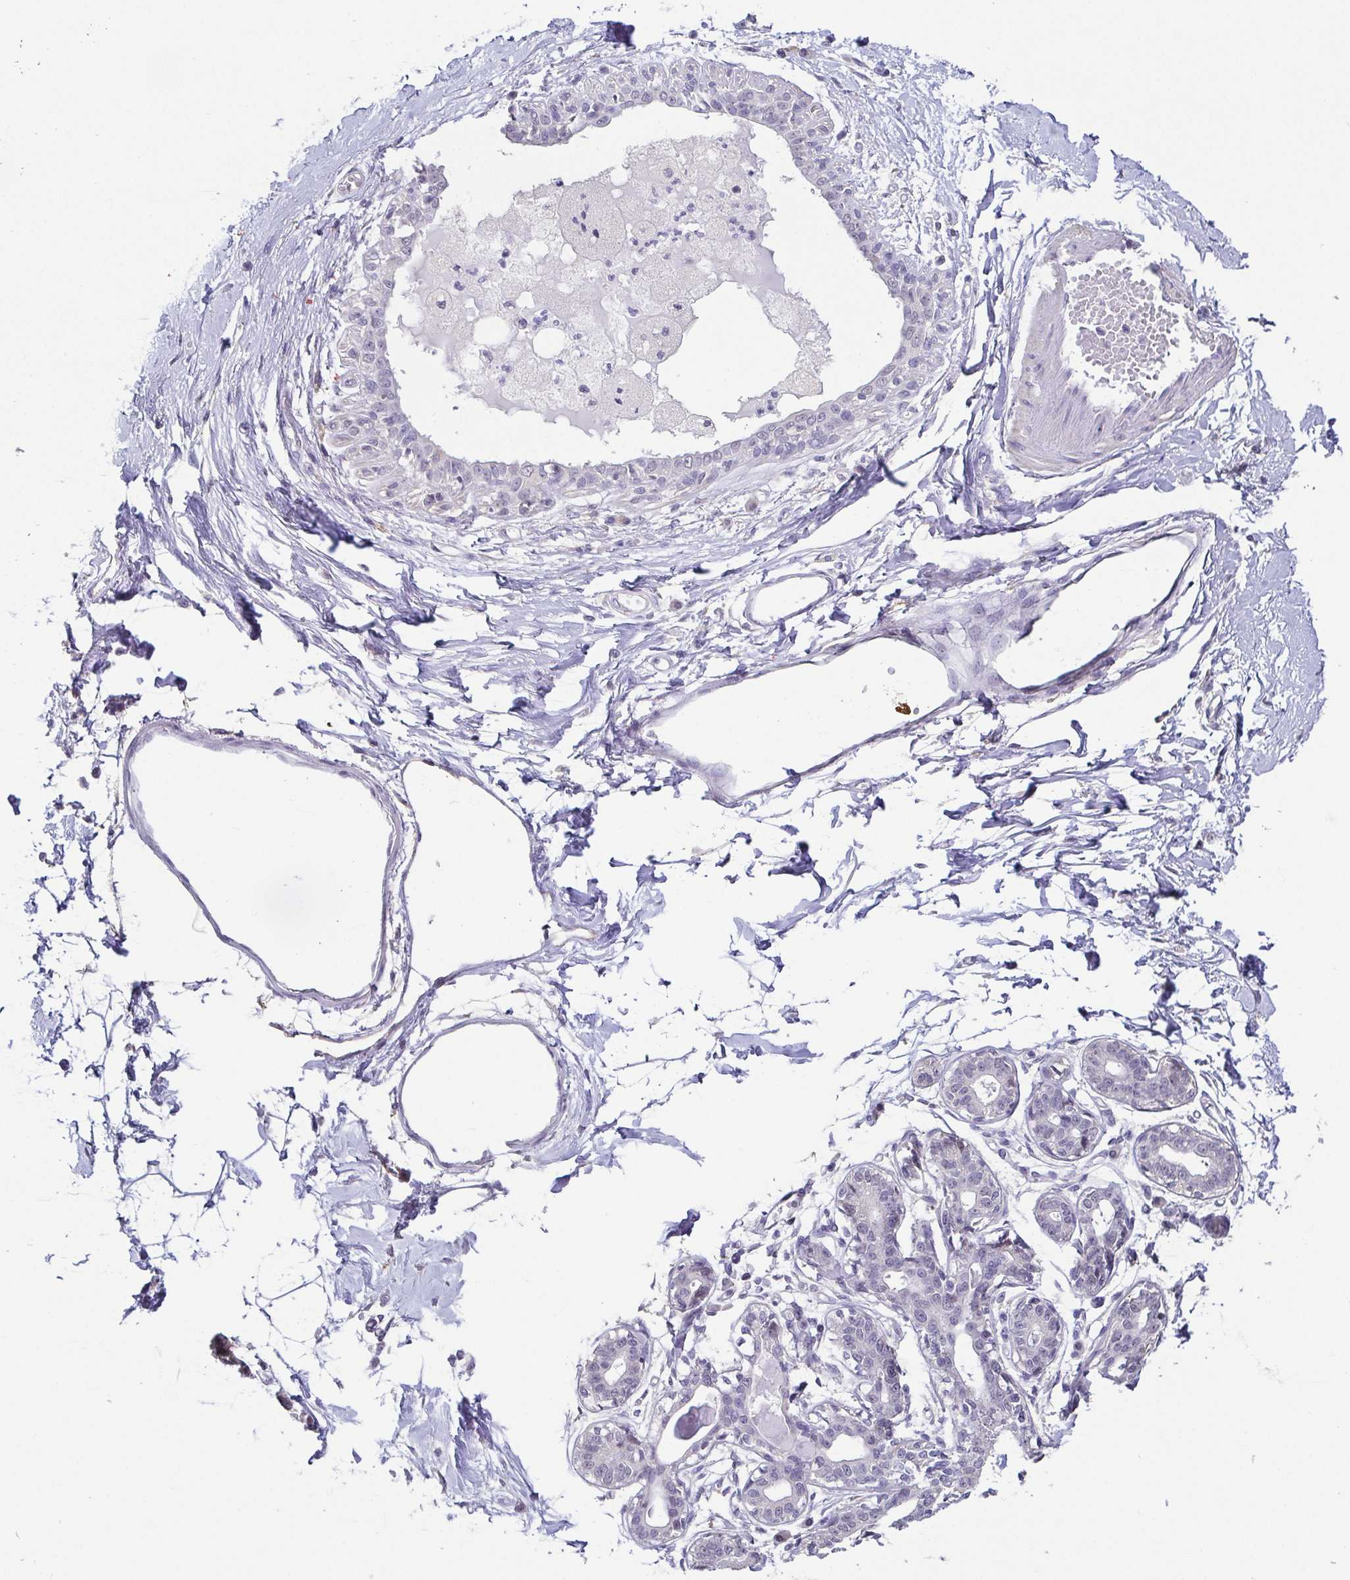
{"staining": {"intensity": "negative", "quantity": "none", "location": "none"}, "tissue": "breast", "cell_type": "Adipocytes", "image_type": "normal", "snomed": [{"axis": "morphology", "description": "Normal tissue, NOS"}, {"axis": "topography", "description": "Breast"}], "caption": "Image shows no protein expression in adipocytes of normal breast.", "gene": "NEFH", "patient": {"sex": "female", "age": 45}}